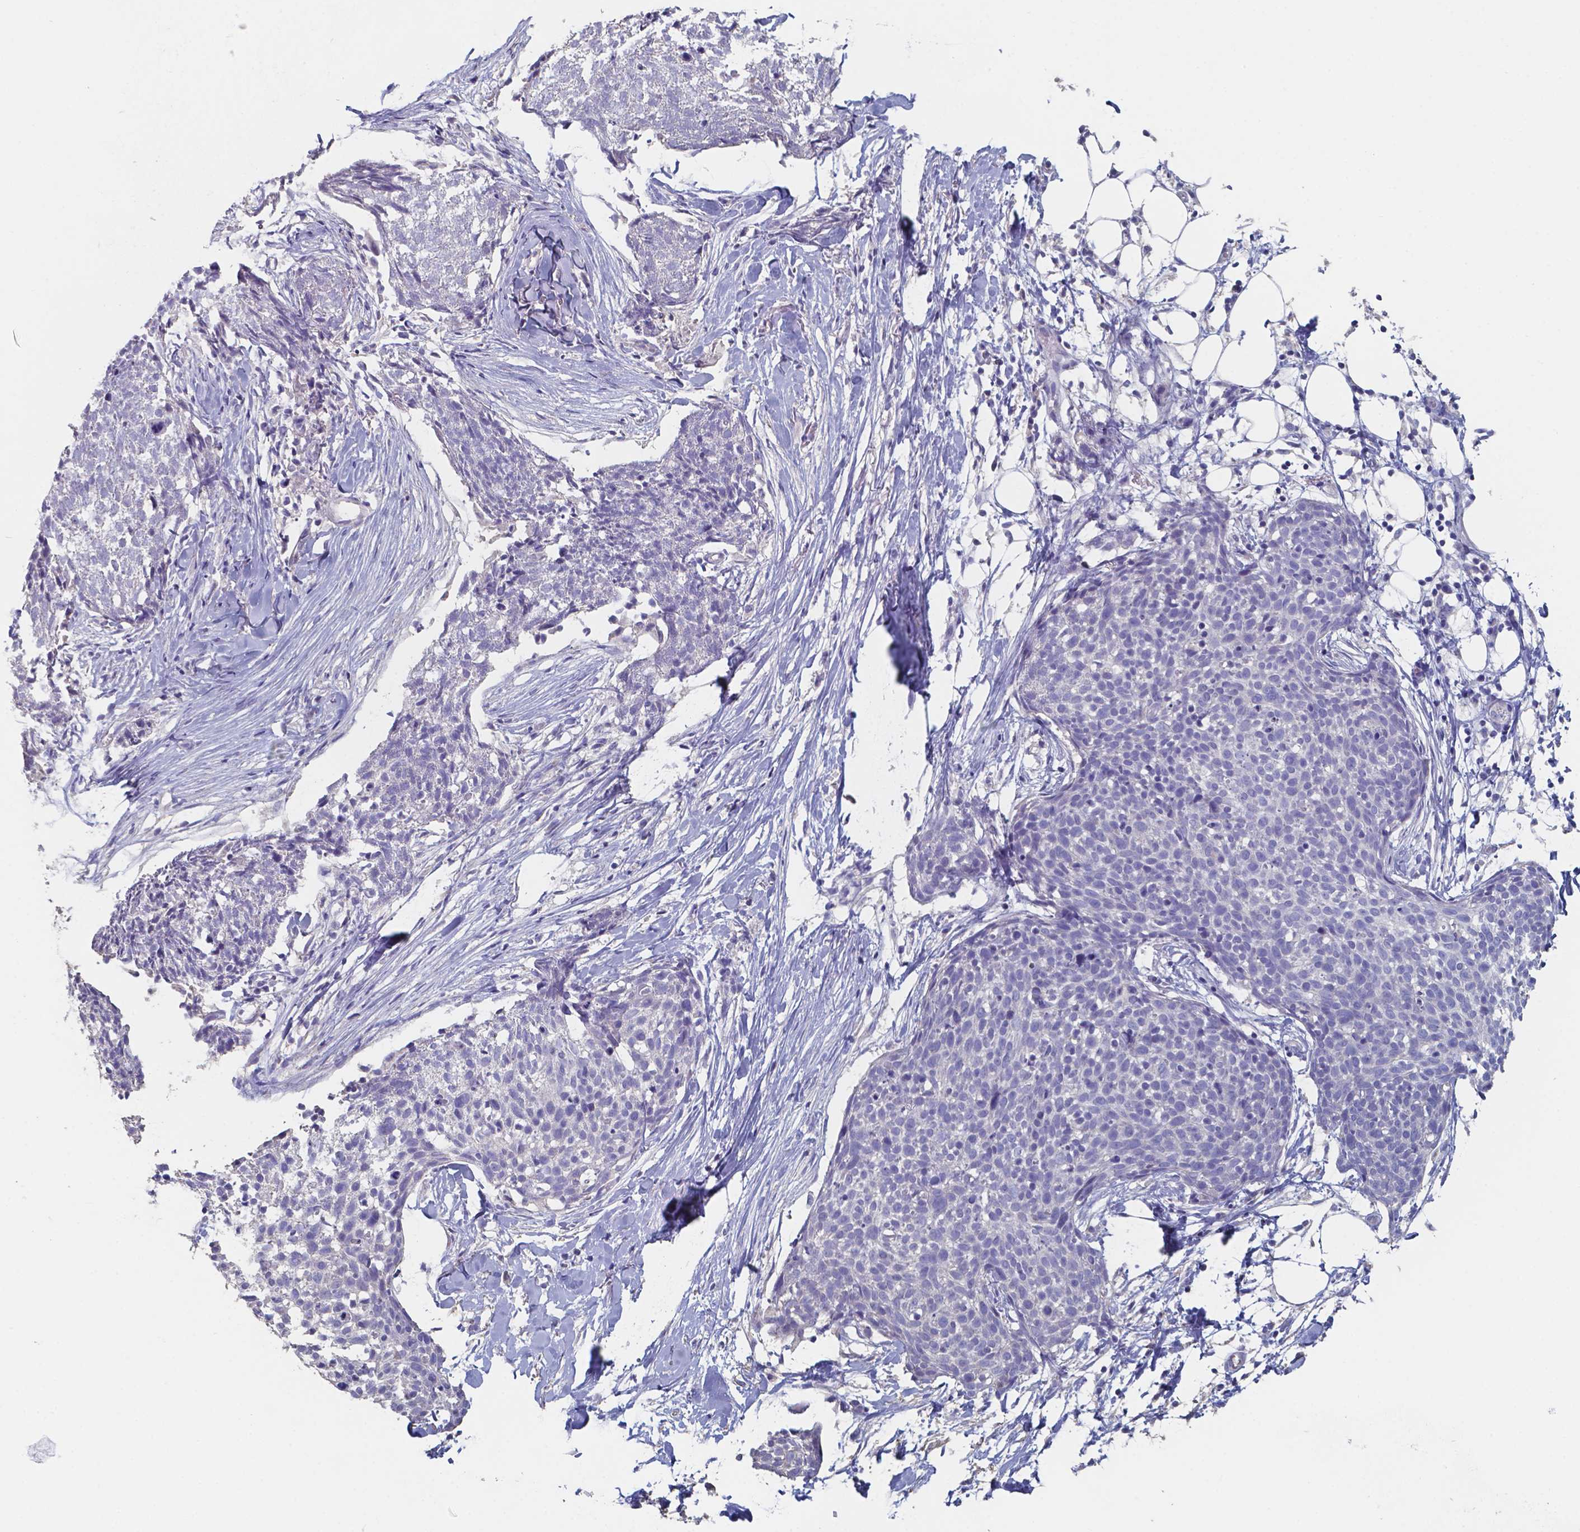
{"staining": {"intensity": "negative", "quantity": "none", "location": "none"}, "tissue": "skin cancer", "cell_type": "Tumor cells", "image_type": "cancer", "snomed": [{"axis": "morphology", "description": "Squamous cell carcinoma, NOS"}, {"axis": "topography", "description": "Skin"}, {"axis": "topography", "description": "Vulva"}], "caption": "Skin squamous cell carcinoma was stained to show a protein in brown. There is no significant staining in tumor cells.", "gene": "FOXJ1", "patient": {"sex": "female", "age": 75}}